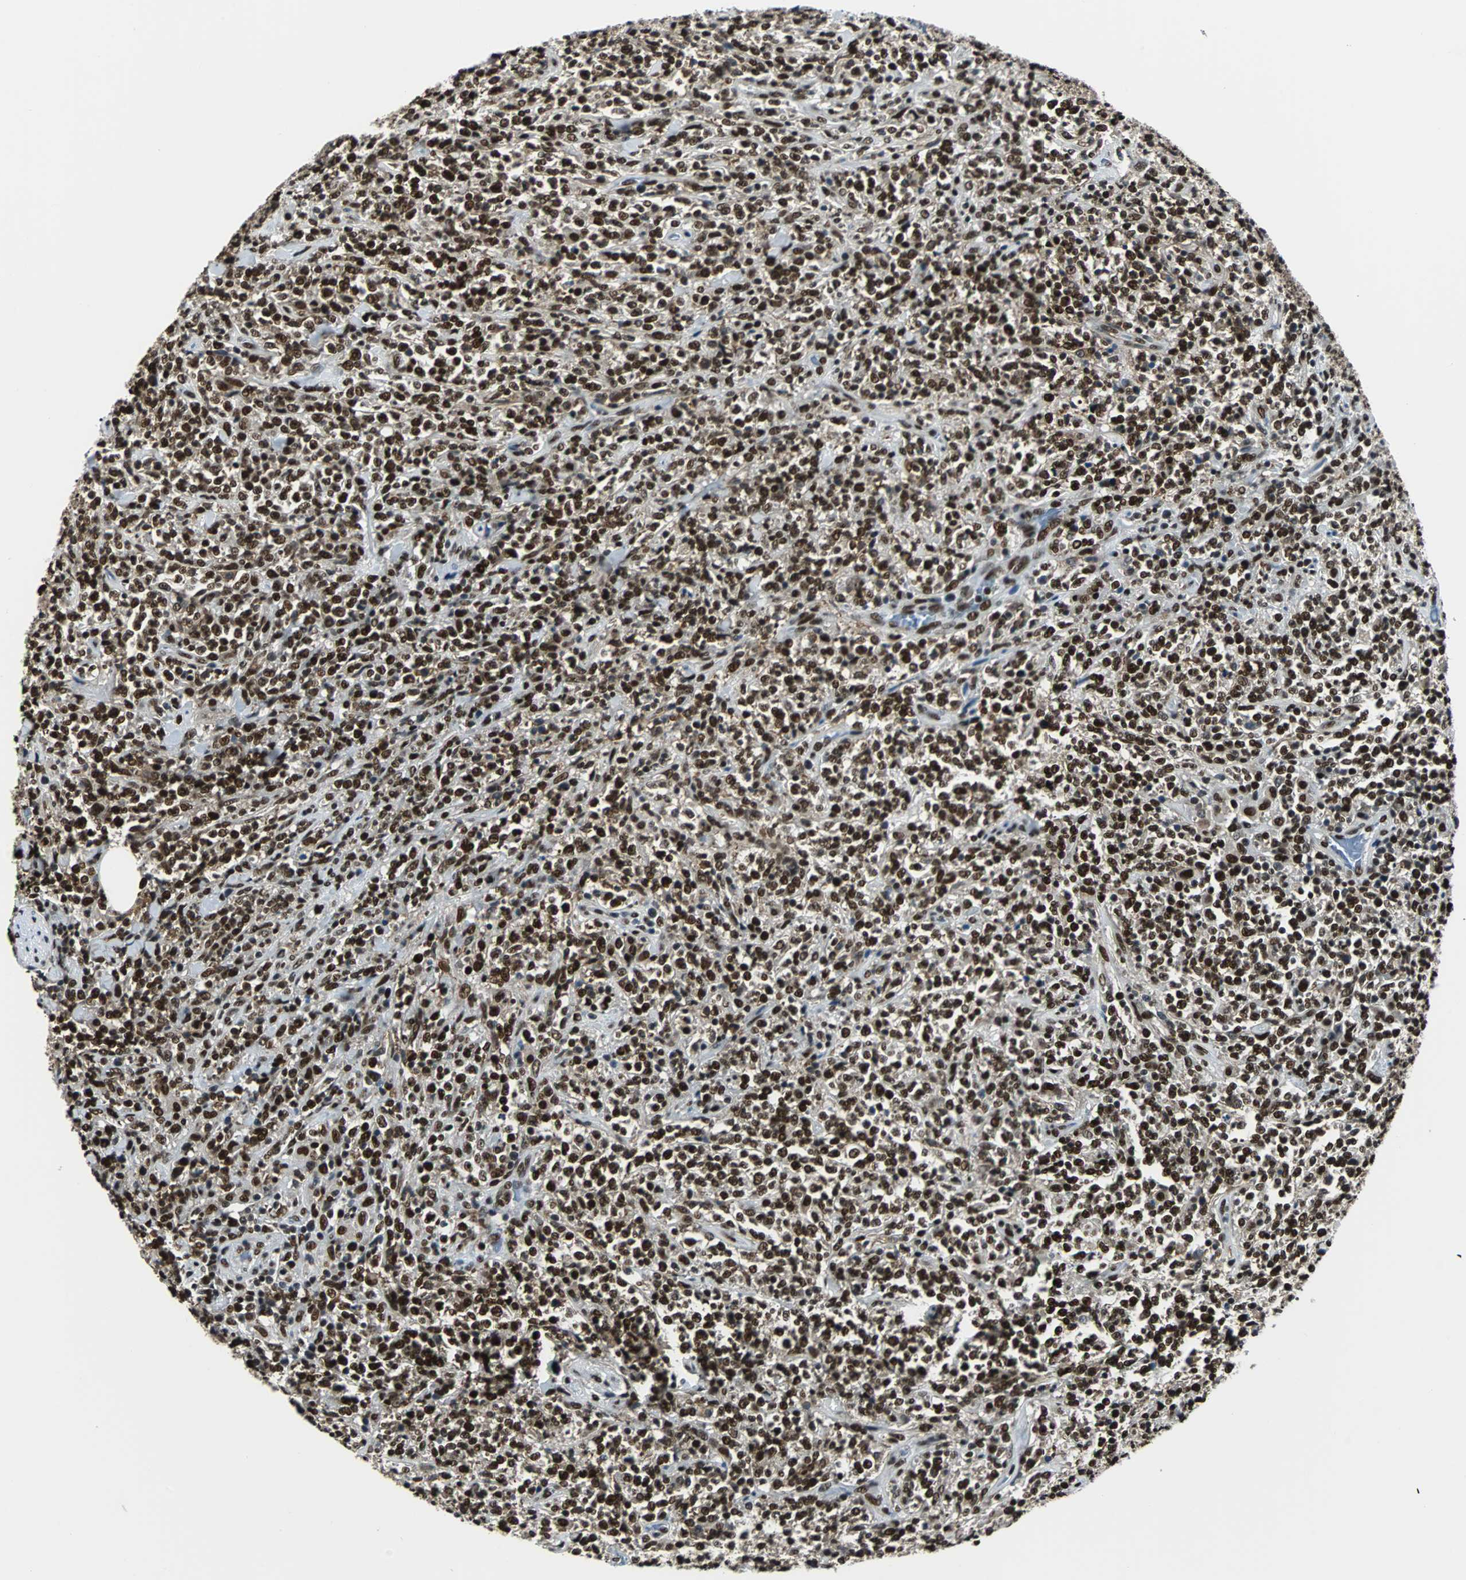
{"staining": {"intensity": "strong", "quantity": ">75%", "location": "nuclear"}, "tissue": "lymphoma", "cell_type": "Tumor cells", "image_type": "cancer", "snomed": [{"axis": "morphology", "description": "Malignant lymphoma, non-Hodgkin's type, High grade"}, {"axis": "topography", "description": "Soft tissue"}], "caption": "Immunohistochemistry (IHC) of malignant lymphoma, non-Hodgkin's type (high-grade) exhibits high levels of strong nuclear positivity in about >75% of tumor cells. Nuclei are stained in blue.", "gene": "XRCC4", "patient": {"sex": "male", "age": 18}}